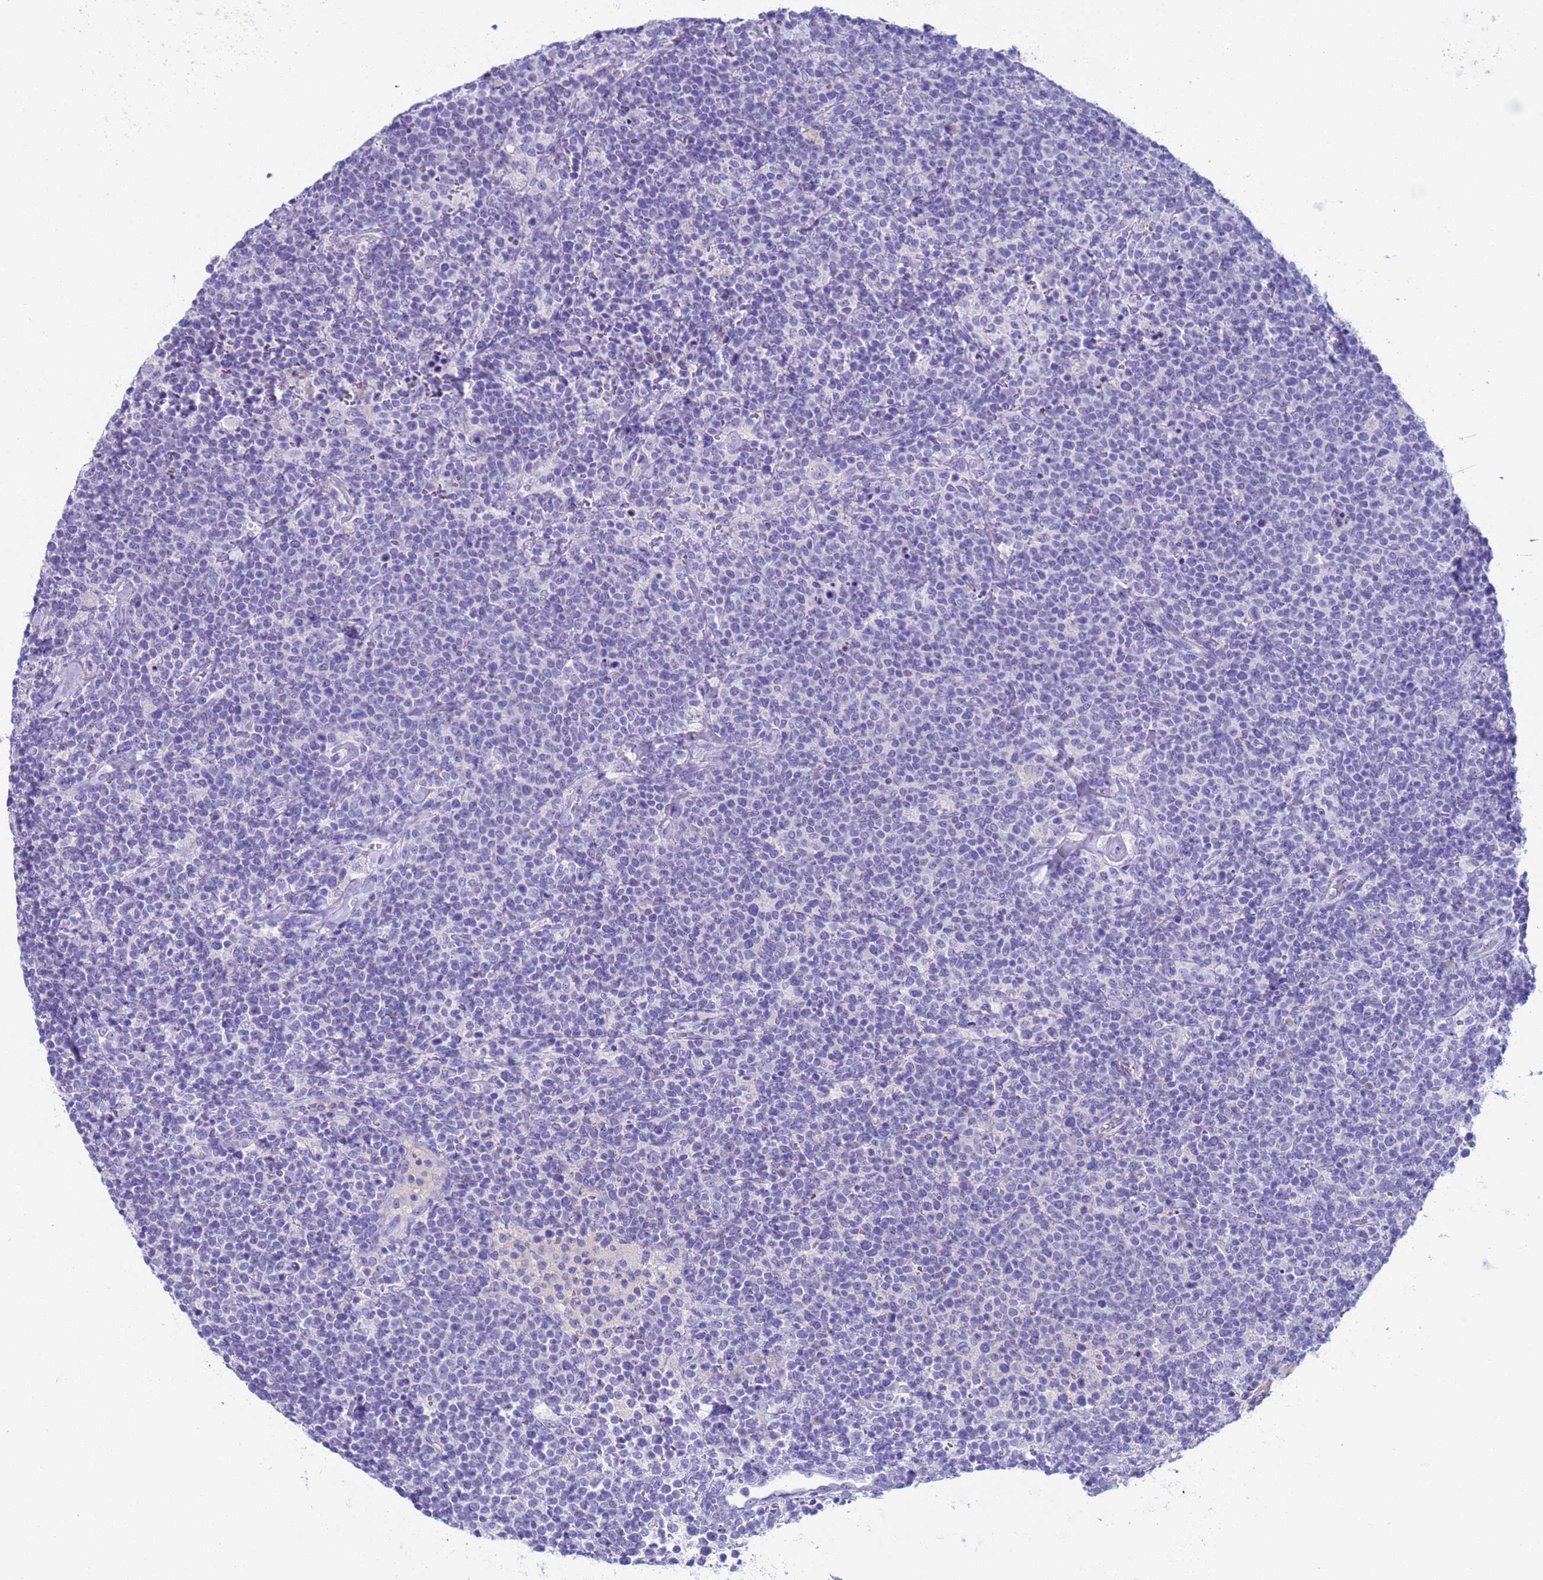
{"staining": {"intensity": "negative", "quantity": "none", "location": "none"}, "tissue": "lymphoma", "cell_type": "Tumor cells", "image_type": "cancer", "snomed": [{"axis": "morphology", "description": "Malignant lymphoma, non-Hodgkin's type, High grade"}, {"axis": "topography", "description": "Lymph node"}], "caption": "Malignant lymphoma, non-Hodgkin's type (high-grade) was stained to show a protein in brown. There is no significant positivity in tumor cells. (DAB (3,3'-diaminobenzidine) IHC visualized using brightfield microscopy, high magnification).", "gene": "CKM", "patient": {"sex": "male", "age": 61}}